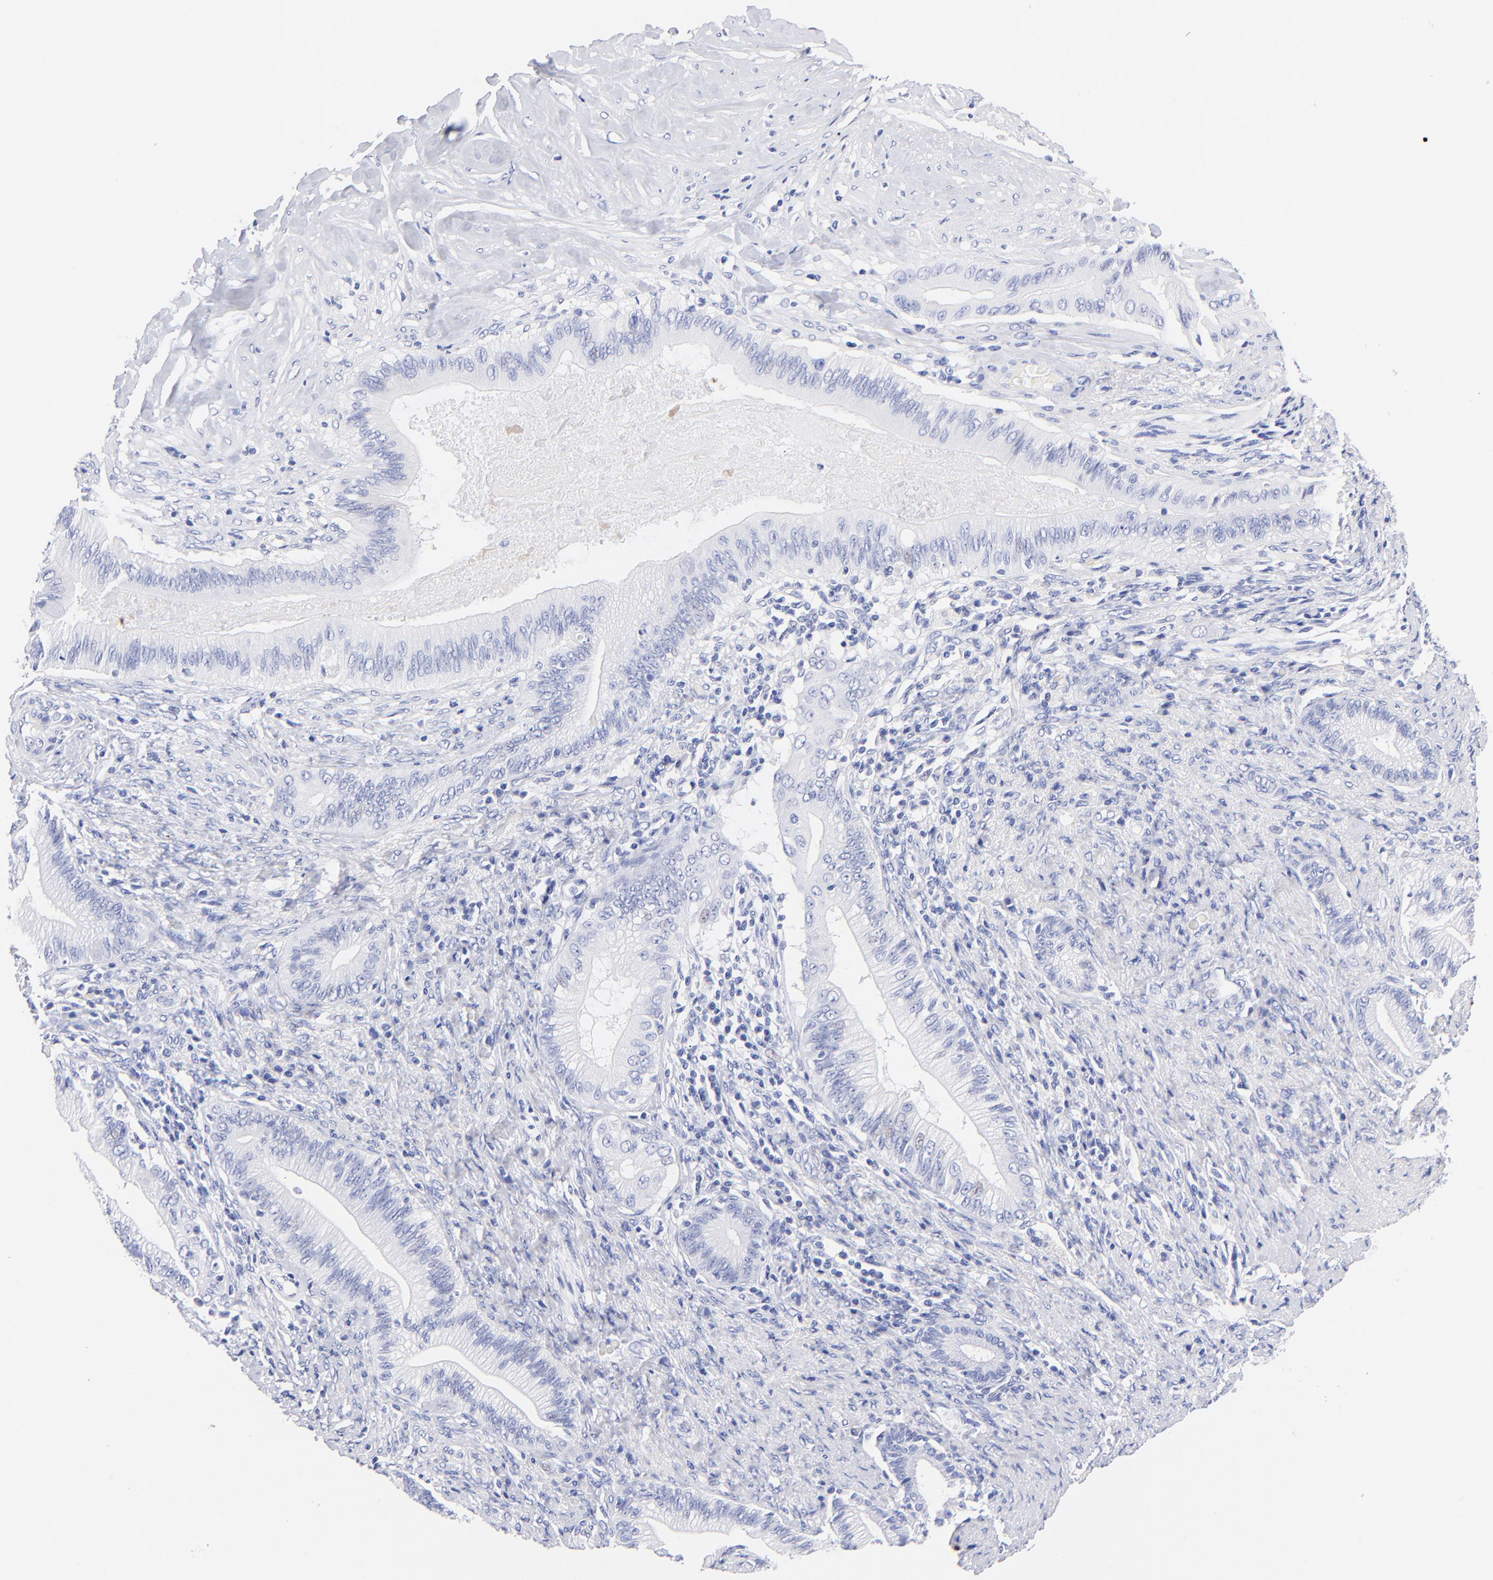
{"staining": {"intensity": "negative", "quantity": "none", "location": "none"}, "tissue": "liver cancer", "cell_type": "Tumor cells", "image_type": "cancer", "snomed": [{"axis": "morphology", "description": "Cholangiocarcinoma"}, {"axis": "topography", "description": "Liver"}], "caption": "High power microscopy photomicrograph of an IHC image of liver cancer, revealing no significant staining in tumor cells. (DAB IHC with hematoxylin counter stain).", "gene": "HORMAD2", "patient": {"sex": "male", "age": 58}}